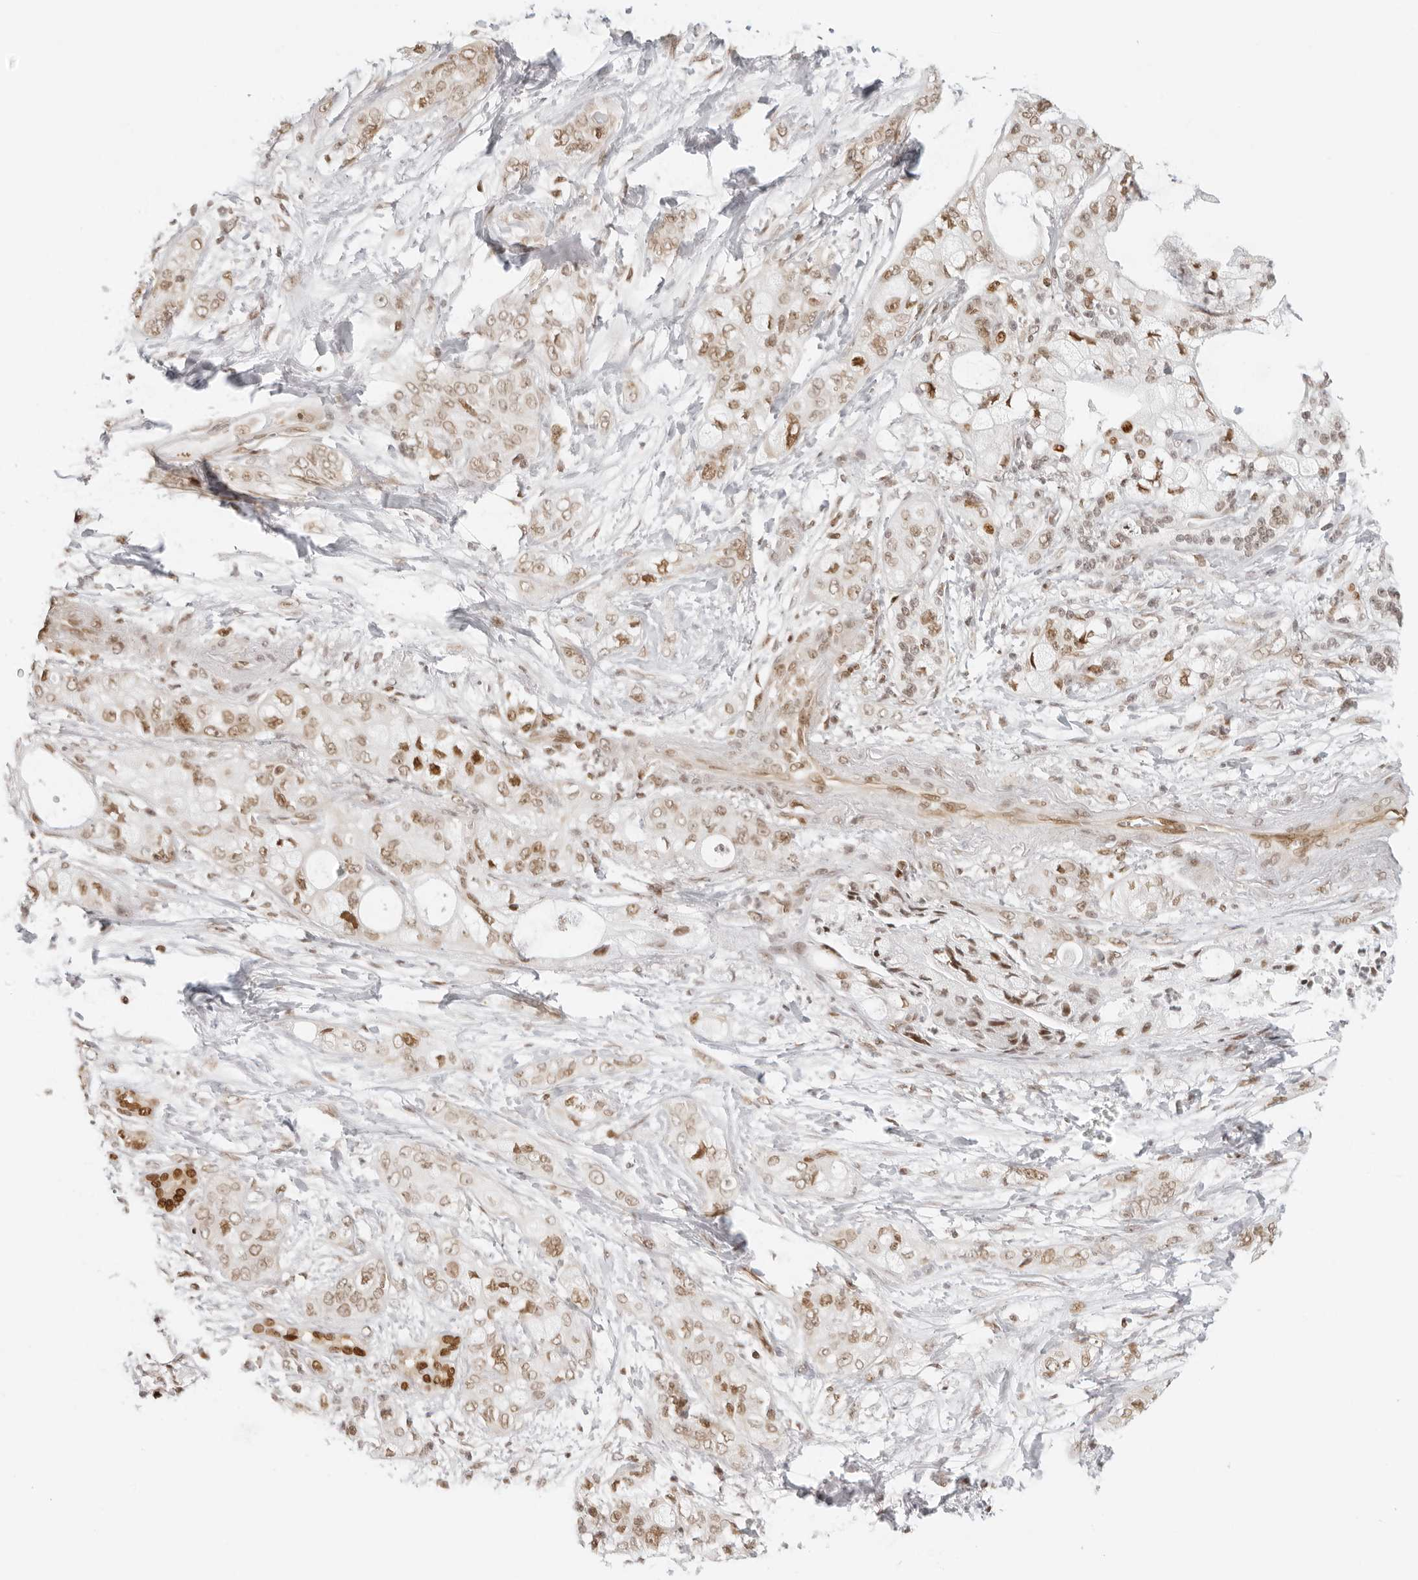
{"staining": {"intensity": "weak", "quantity": ">75%", "location": "nuclear"}, "tissue": "pancreatic cancer", "cell_type": "Tumor cells", "image_type": "cancer", "snomed": [{"axis": "morphology", "description": "Adenocarcinoma, NOS"}, {"axis": "topography", "description": "Pancreas"}], "caption": "The photomicrograph displays a brown stain indicating the presence of a protein in the nuclear of tumor cells in pancreatic cancer (adenocarcinoma).", "gene": "RCC1", "patient": {"sex": "male", "age": 70}}